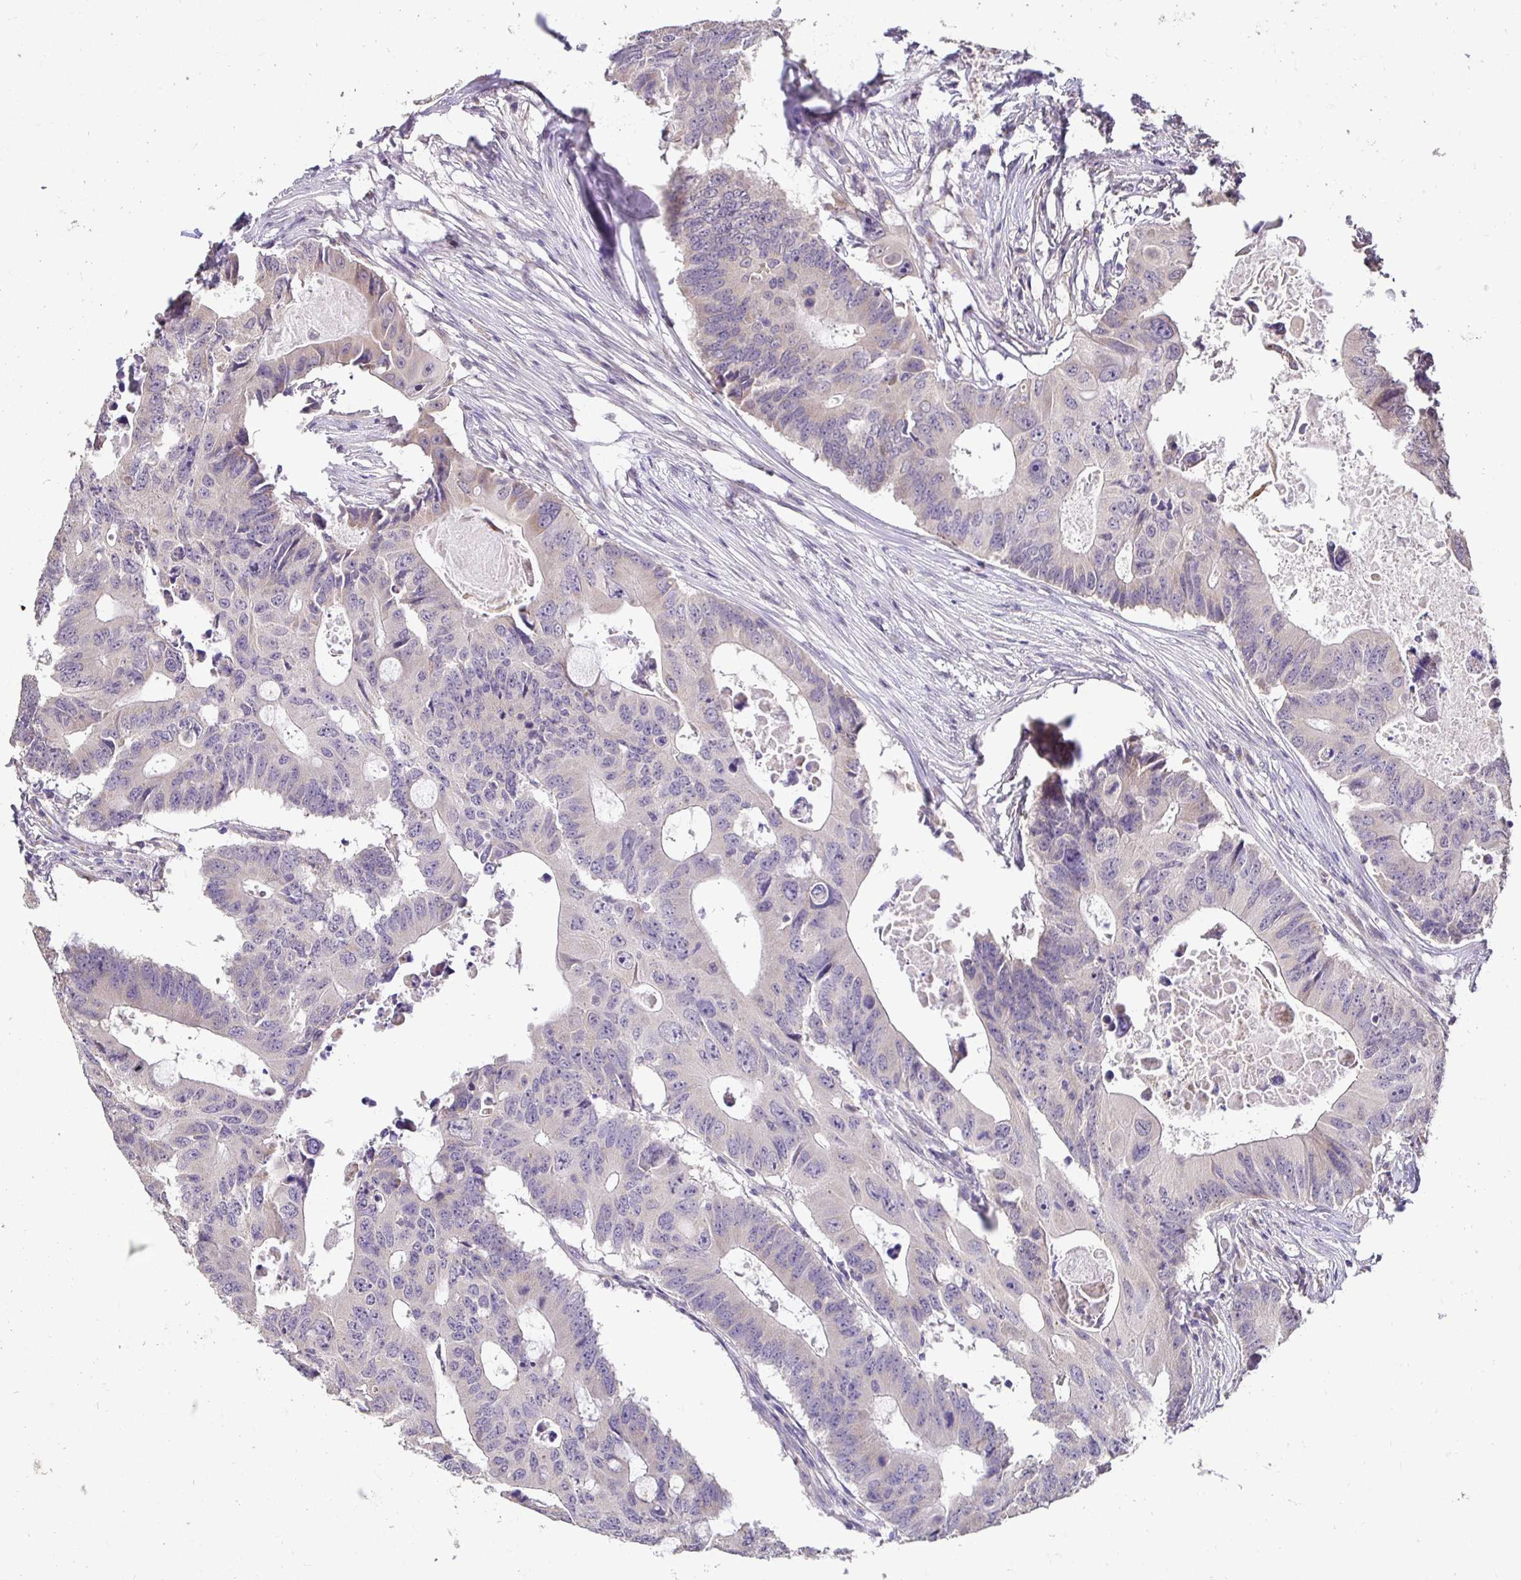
{"staining": {"intensity": "negative", "quantity": "none", "location": "none"}, "tissue": "colorectal cancer", "cell_type": "Tumor cells", "image_type": "cancer", "snomed": [{"axis": "morphology", "description": "Adenocarcinoma, NOS"}, {"axis": "topography", "description": "Colon"}], "caption": "A micrograph of colorectal cancer stained for a protein demonstrates no brown staining in tumor cells.", "gene": "RHEBL1", "patient": {"sex": "male", "age": 71}}